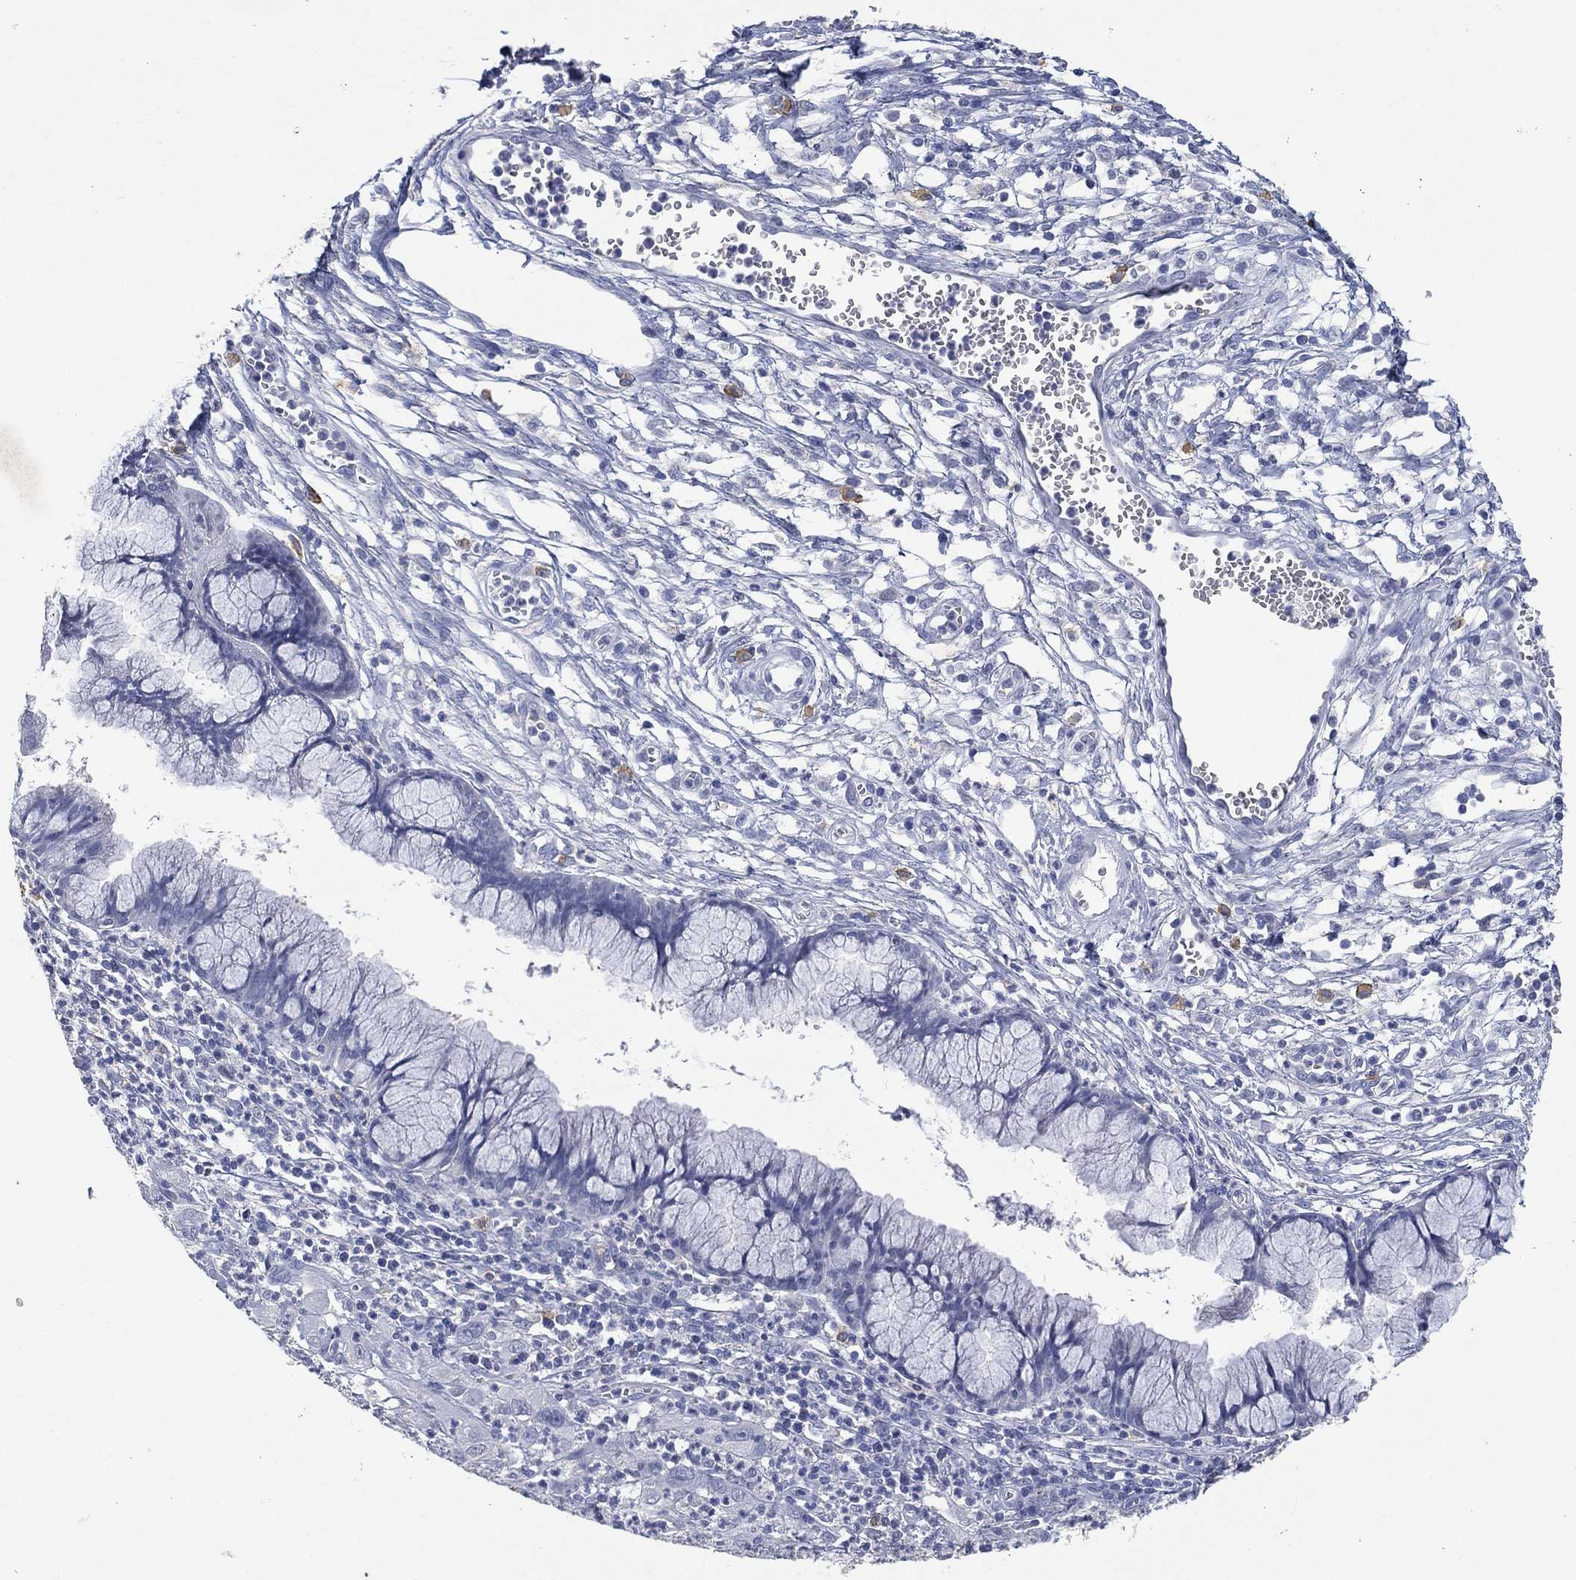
{"staining": {"intensity": "negative", "quantity": "none", "location": "none"}, "tissue": "cervical cancer", "cell_type": "Tumor cells", "image_type": "cancer", "snomed": [{"axis": "morphology", "description": "Squamous cell carcinoma, NOS"}, {"axis": "topography", "description": "Cervix"}], "caption": "A photomicrograph of human squamous cell carcinoma (cervical) is negative for staining in tumor cells.", "gene": "FSCN2", "patient": {"sex": "female", "age": 32}}